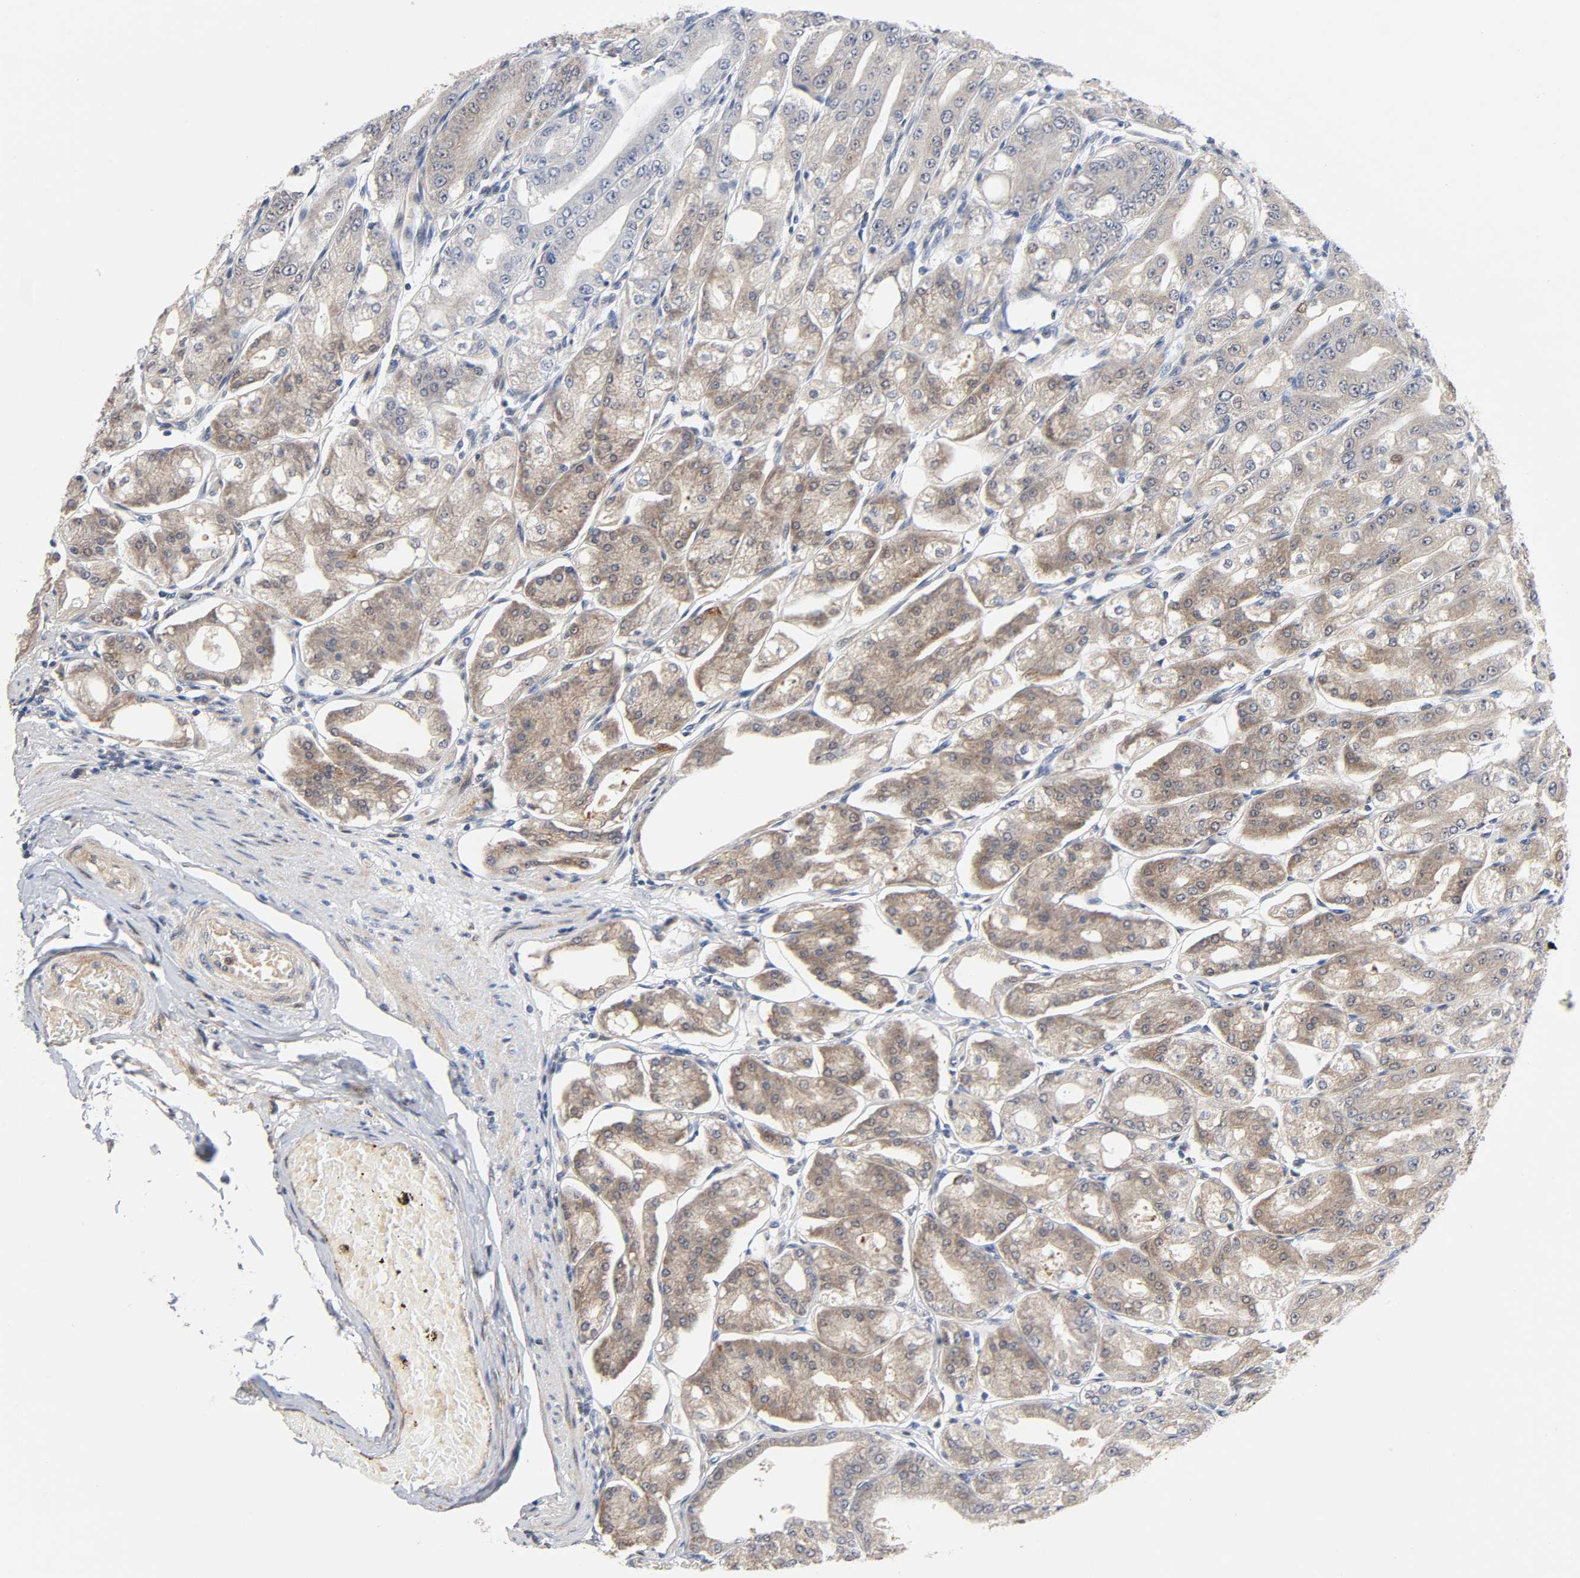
{"staining": {"intensity": "moderate", "quantity": ">75%", "location": "cytoplasmic/membranous,nuclear"}, "tissue": "stomach", "cell_type": "Glandular cells", "image_type": "normal", "snomed": [{"axis": "morphology", "description": "Normal tissue, NOS"}, {"axis": "topography", "description": "Stomach, lower"}], "caption": "Stomach stained with immunohistochemistry (IHC) exhibits moderate cytoplasmic/membranous,nuclear expression in about >75% of glandular cells.", "gene": "CASP9", "patient": {"sex": "male", "age": 71}}